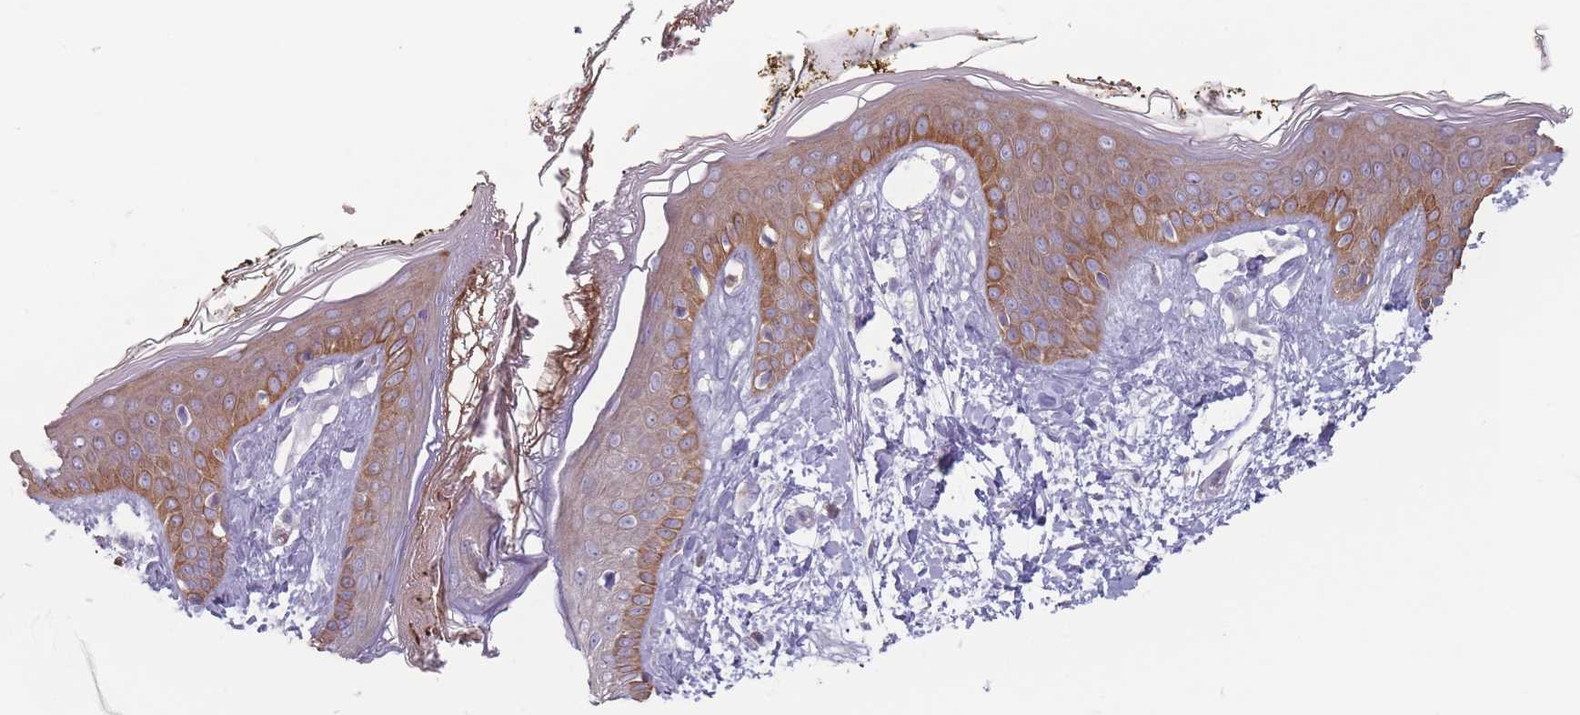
{"staining": {"intensity": "moderate", "quantity": ">75%", "location": "cytoplasmic/membranous"}, "tissue": "skin", "cell_type": "Fibroblasts", "image_type": "normal", "snomed": [{"axis": "morphology", "description": "Normal tissue, NOS"}, {"axis": "topography", "description": "Skin"}], "caption": "A medium amount of moderate cytoplasmic/membranous expression is identified in approximately >75% of fibroblasts in unremarkable skin. The staining is performed using DAB brown chromogen to label protein expression. The nuclei are counter-stained blue using hematoxylin.", "gene": "HSBP1L1", "patient": {"sex": "female", "age": 34}}